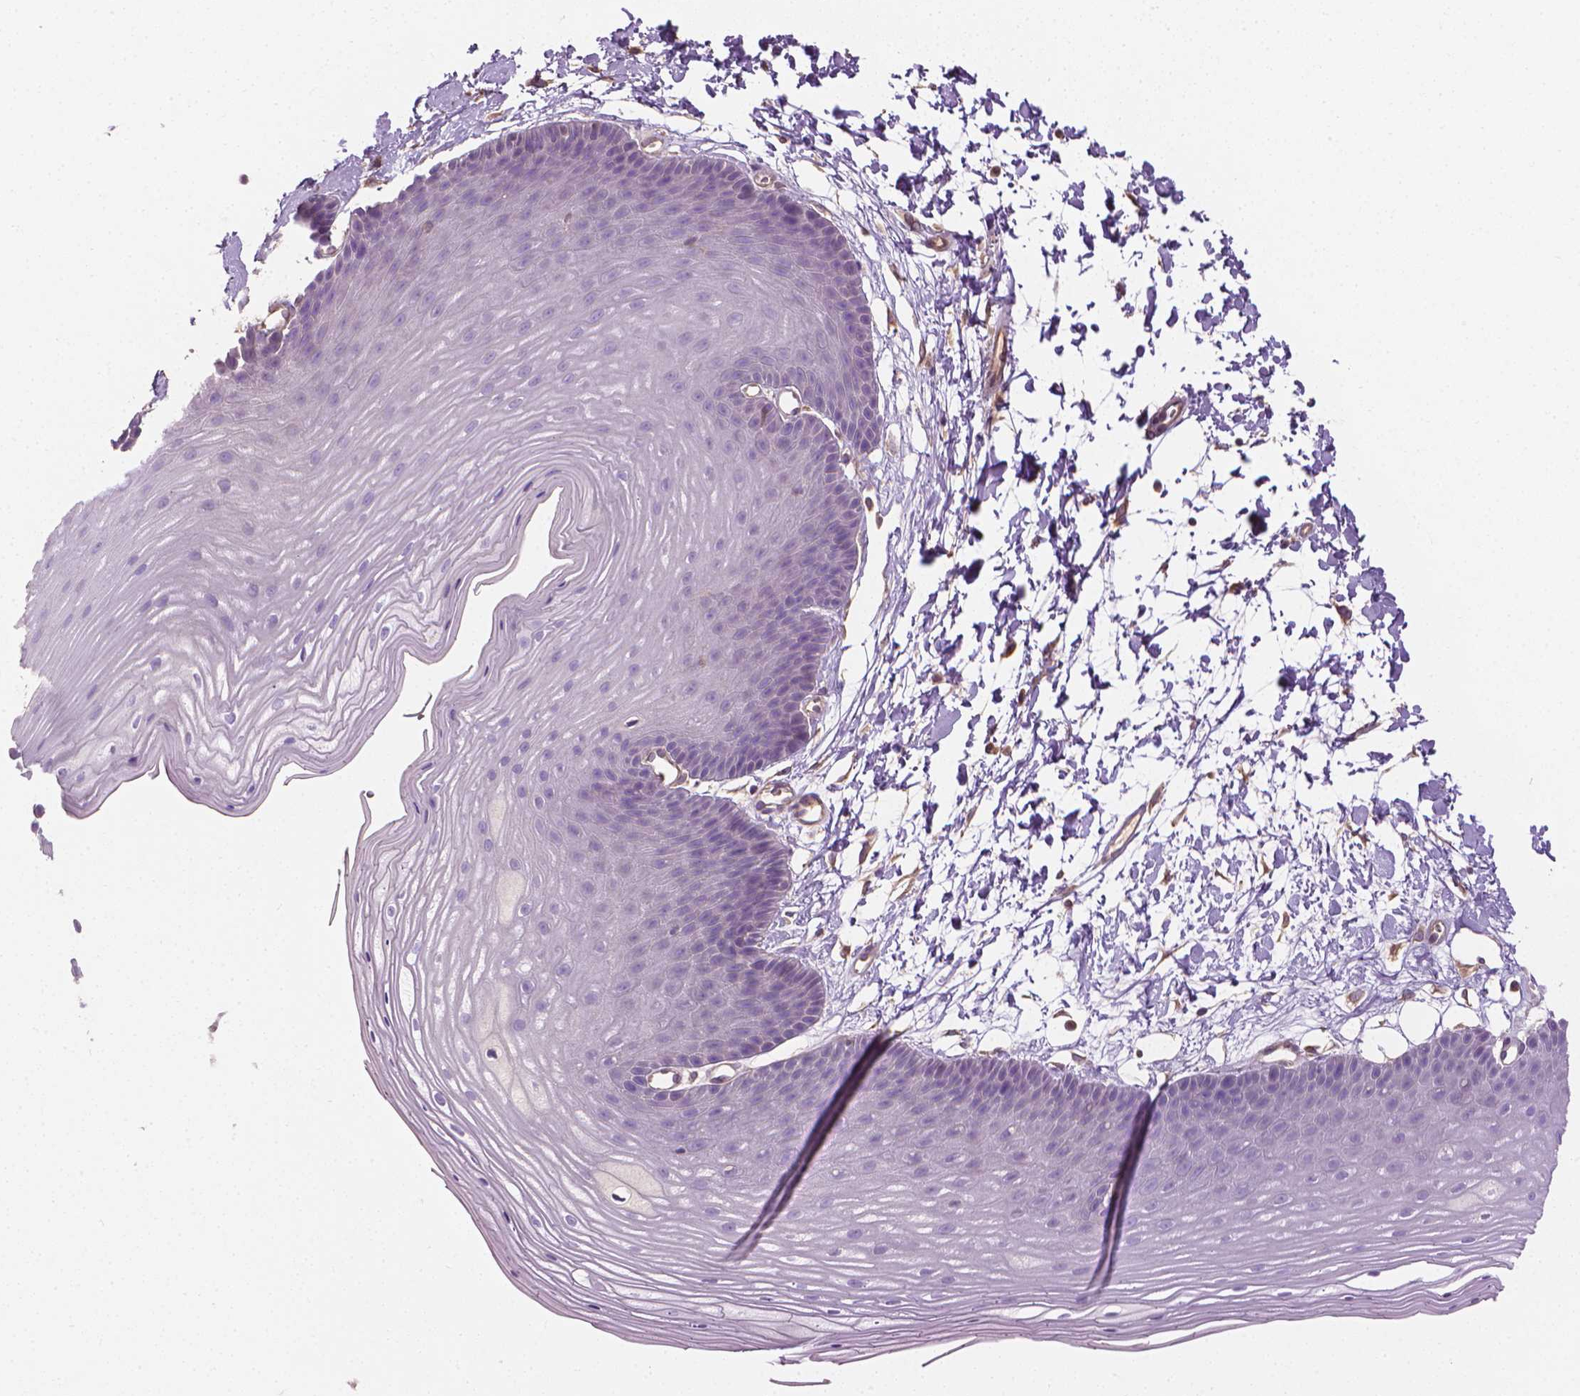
{"staining": {"intensity": "negative", "quantity": "none", "location": "none"}, "tissue": "skin", "cell_type": "Epidermal cells", "image_type": "normal", "snomed": [{"axis": "morphology", "description": "Normal tissue, NOS"}, {"axis": "topography", "description": "Anal"}], "caption": "DAB immunohistochemical staining of benign skin reveals no significant expression in epidermal cells. (Immunohistochemistry, brightfield microscopy, high magnification).", "gene": "RIIAD1", "patient": {"sex": "male", "age": 53}}